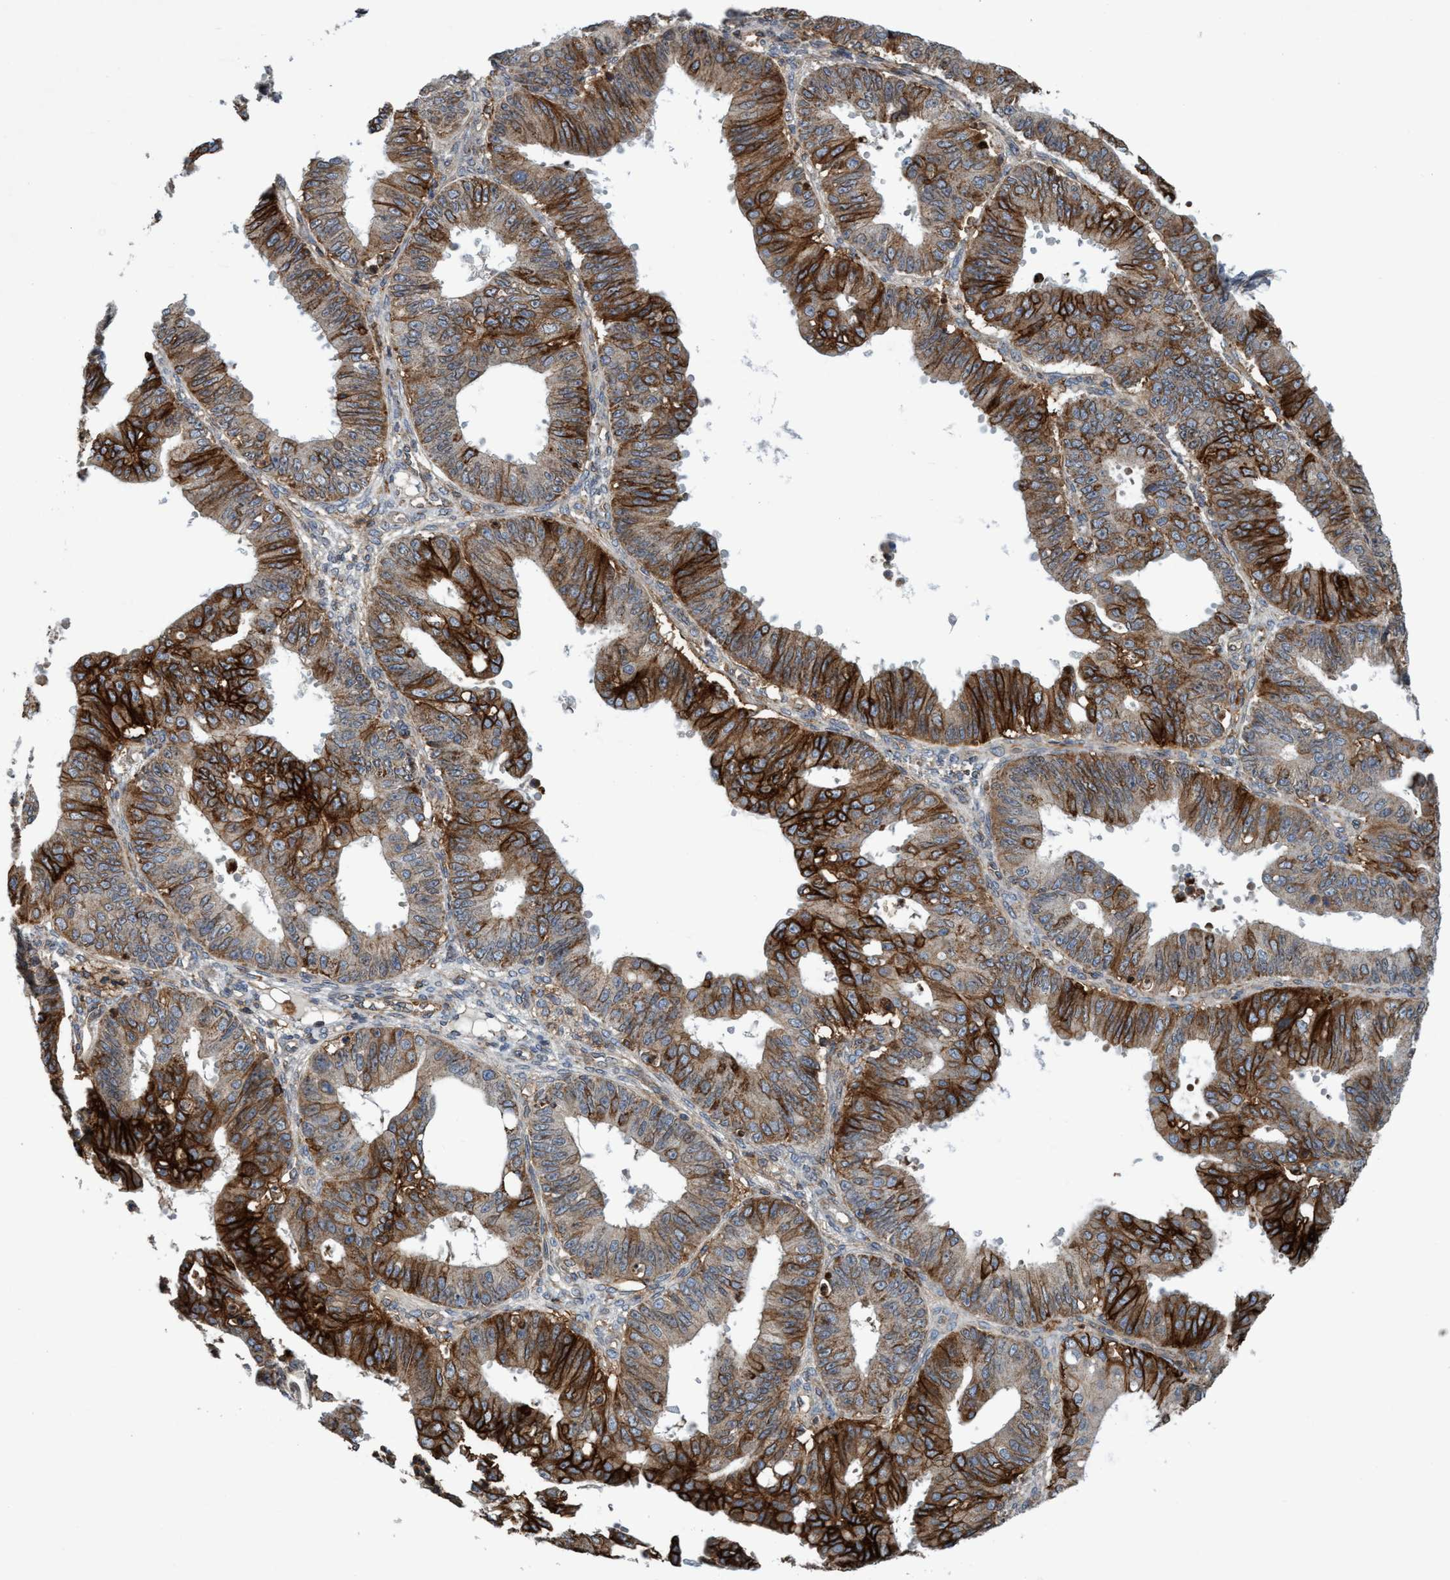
{"staining": {"intensity": "strong", "quantity": "25%-75%", "location": "cytoplasmic/membranous"}, "tissue": "ovarian cancer", "cell_type": "Tumor cells", "image_type": "cancer", "snomed": [{"axis": "morphology", "description": "Carcinoma, endometroid"}, {"axis": "topography", "description": "Ovary"}], "caption": "Immunohistochemistry of ovarian endometroid carcinoma shows high levels of strong cytoplasmic/membranous expression in approximately 25%-75% of tumor cells.", "gene": "SLC16A3", "patient": {"sex": "female", "age": 42}}